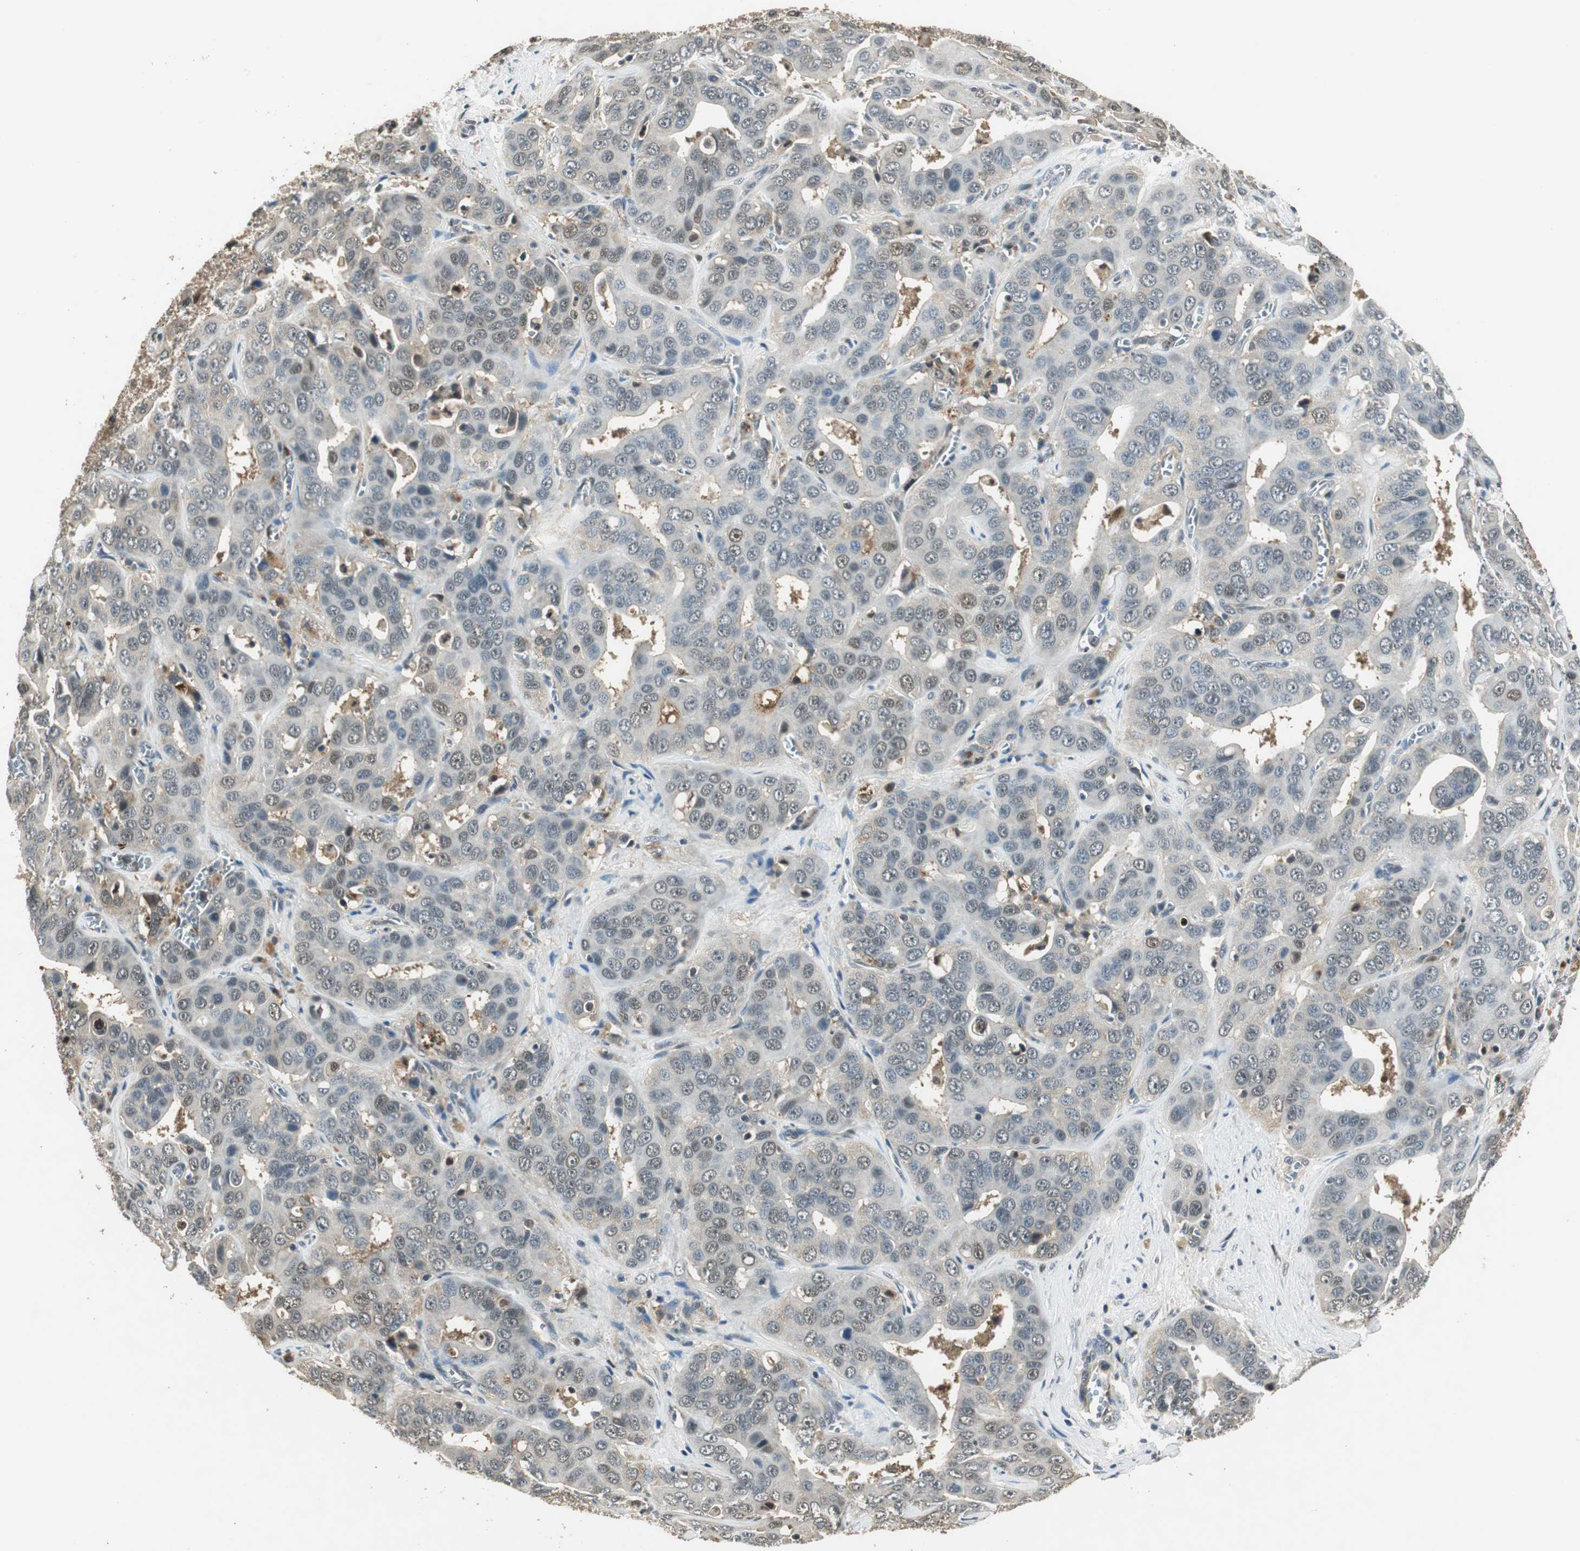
{"staining": {"intensity": "weak", "quantity": "<25%", "location": "cytoplasmic/membranous,nuclear"}, "tissue": "liver cancer", "cell_type": "Tumor cells", "image_type": "cancer", "snomed": [{"axis": "morphology", "description": "Cholangiocarcinoma"}, {"axis": "topography", "description": "Liver"}], "caption": "There is no significant expression in tumor cells of liver cholangiocarcinoma.", "gene": "PSMB4", "patient": {"sex": "female", "age": 52}}